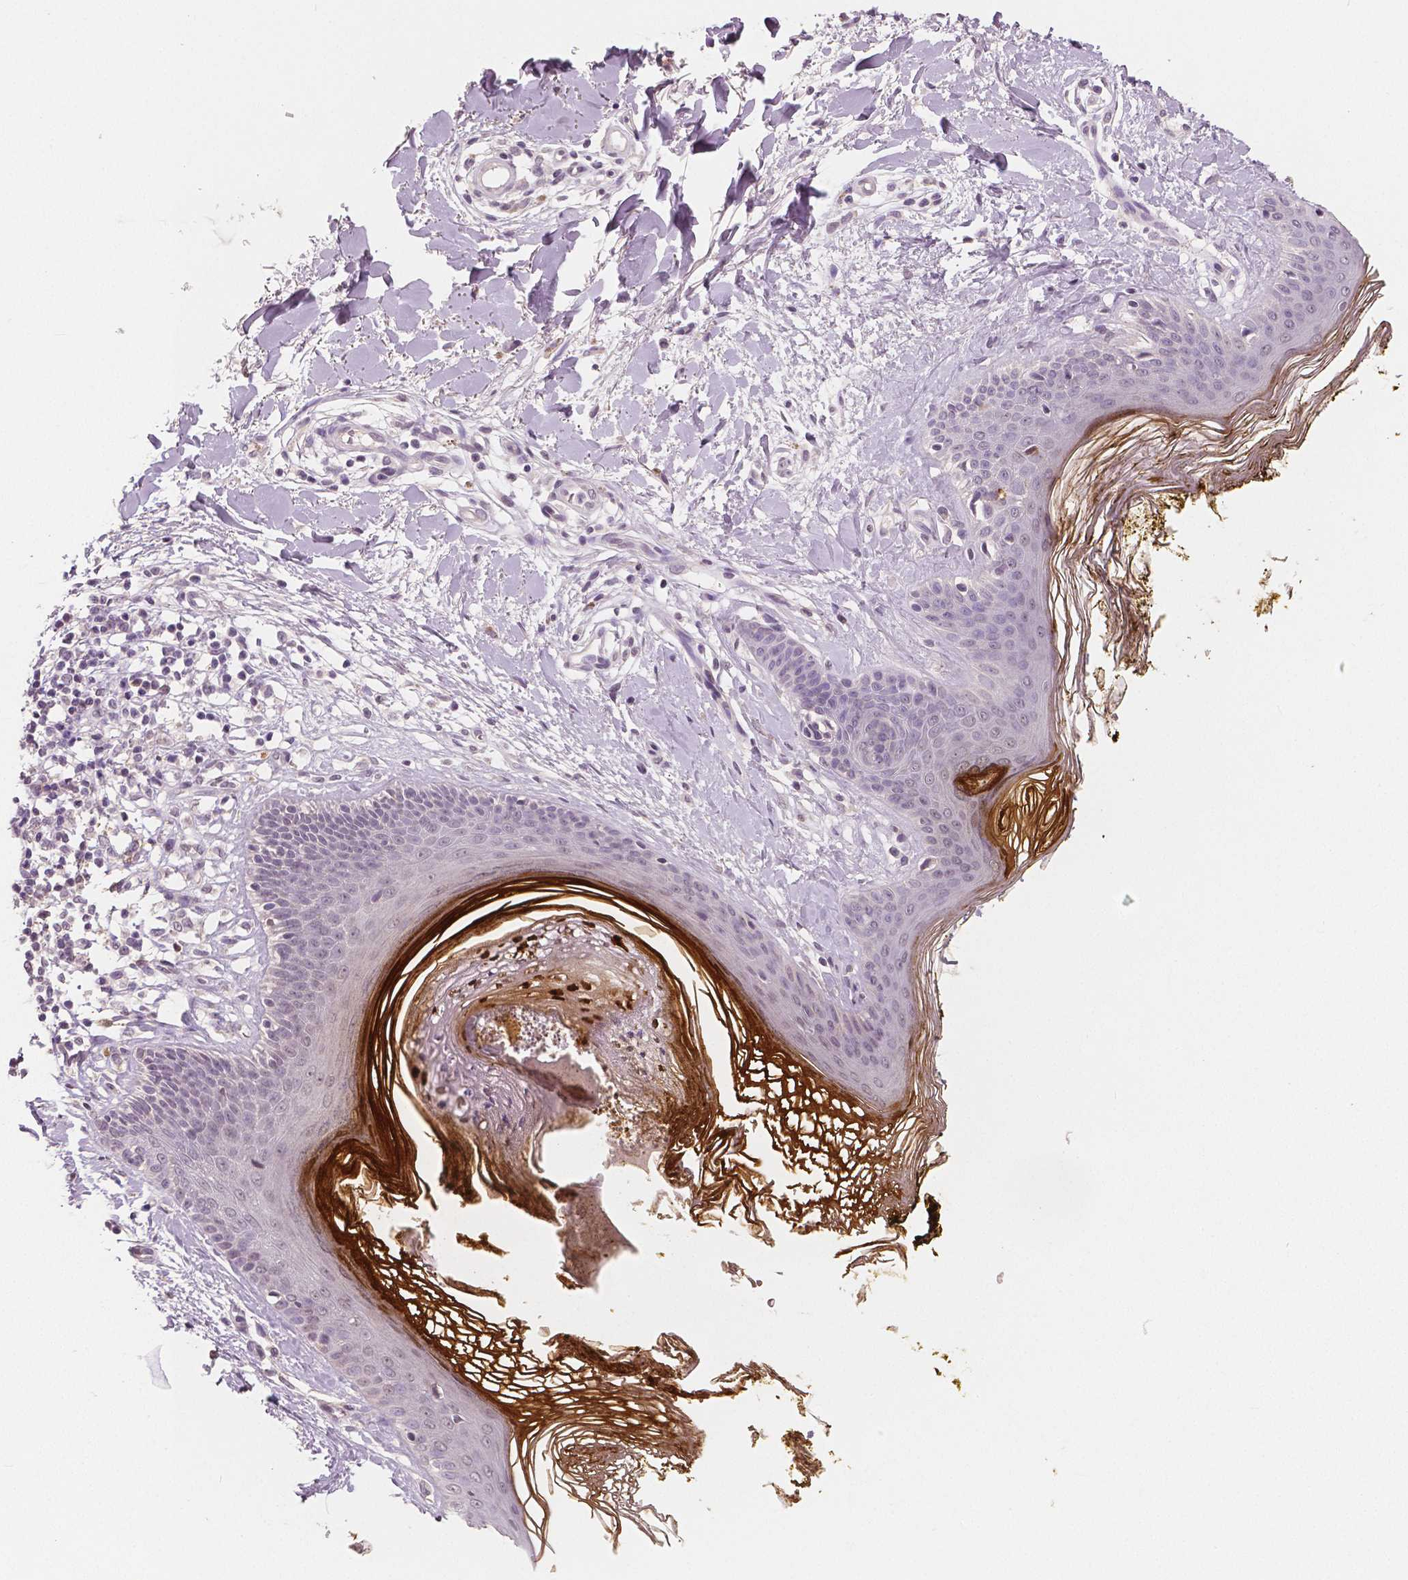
{"staining": {"intensity": "negative", "quantity": "none", "location": "none"}, "tissue": "skin", "cell_type": "Fibroblasts", "image_type": "normal", "snomed": [{"axis": "morphology", "description": "Normal tissue, NOS"}, {"axis": "topography", "description": "Skin"}], "caption": "The histopathology image reveals no staining of fibroblasts in normal skin. (Immunohistochemistry (ihc), brightfield microscopy, high magnification).", "gene": "RNASE7", "patient": {"sex": "female", "age": 34}}